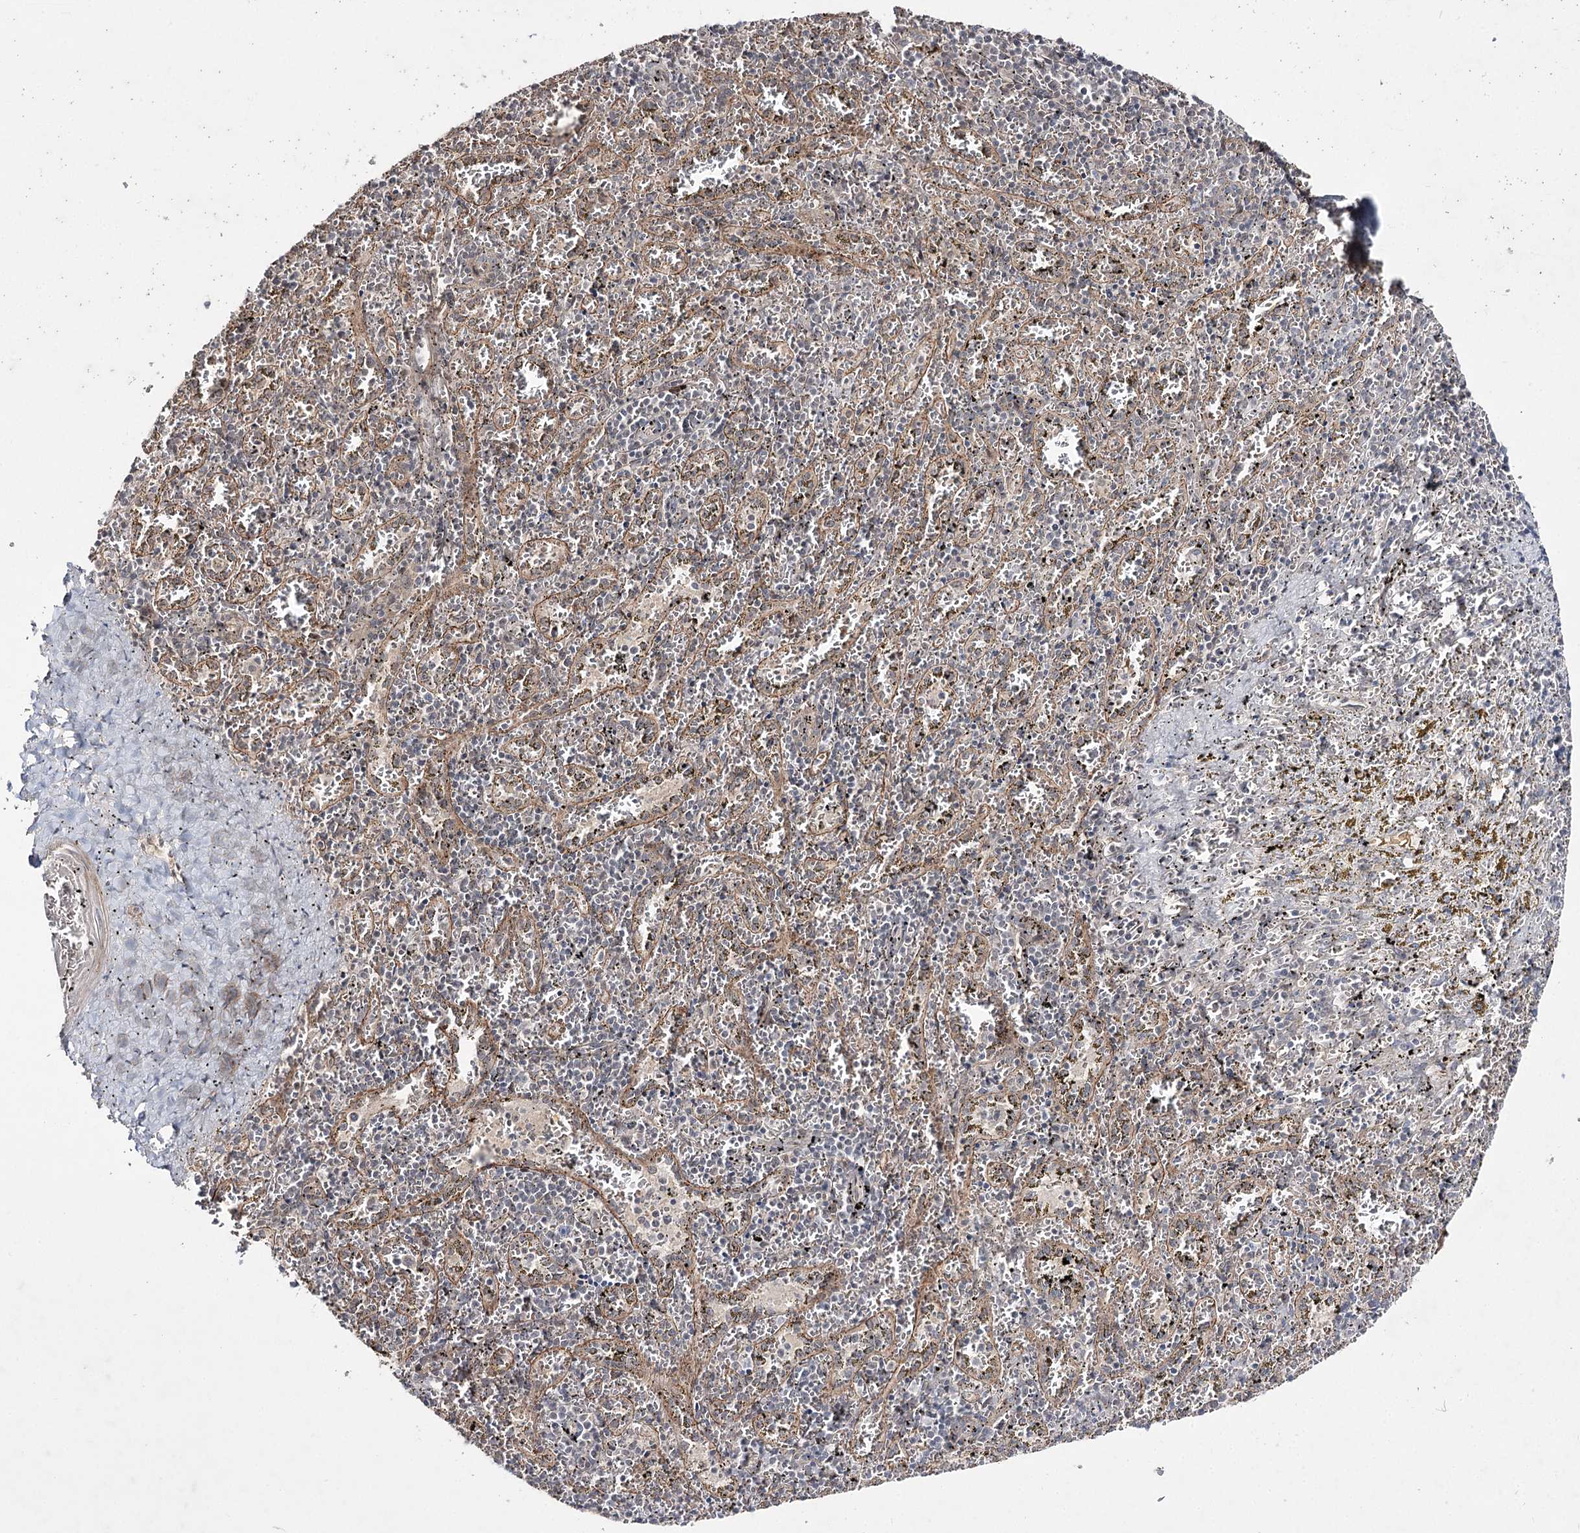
{"staining": {"intensity": "negative", "quantity": "none", "location": "none"}, "tissue": "spleen", "cell_type": "Cells in red pulp", "image_type": "normal", "snomed": [{"axis": "morphology", "description": "Normal tissue, NOS"}, {"axis": "topography", "description": "Spleen"}], "caption": "Spleen was stained to show a protein in brown. There is no significant expression in cells in red pulp. (Brightfield microscopy of DAB immunohistochemistry at high magnification).", "gene": "HOXC11", "patient": {"sex": "male", "age": 11}}